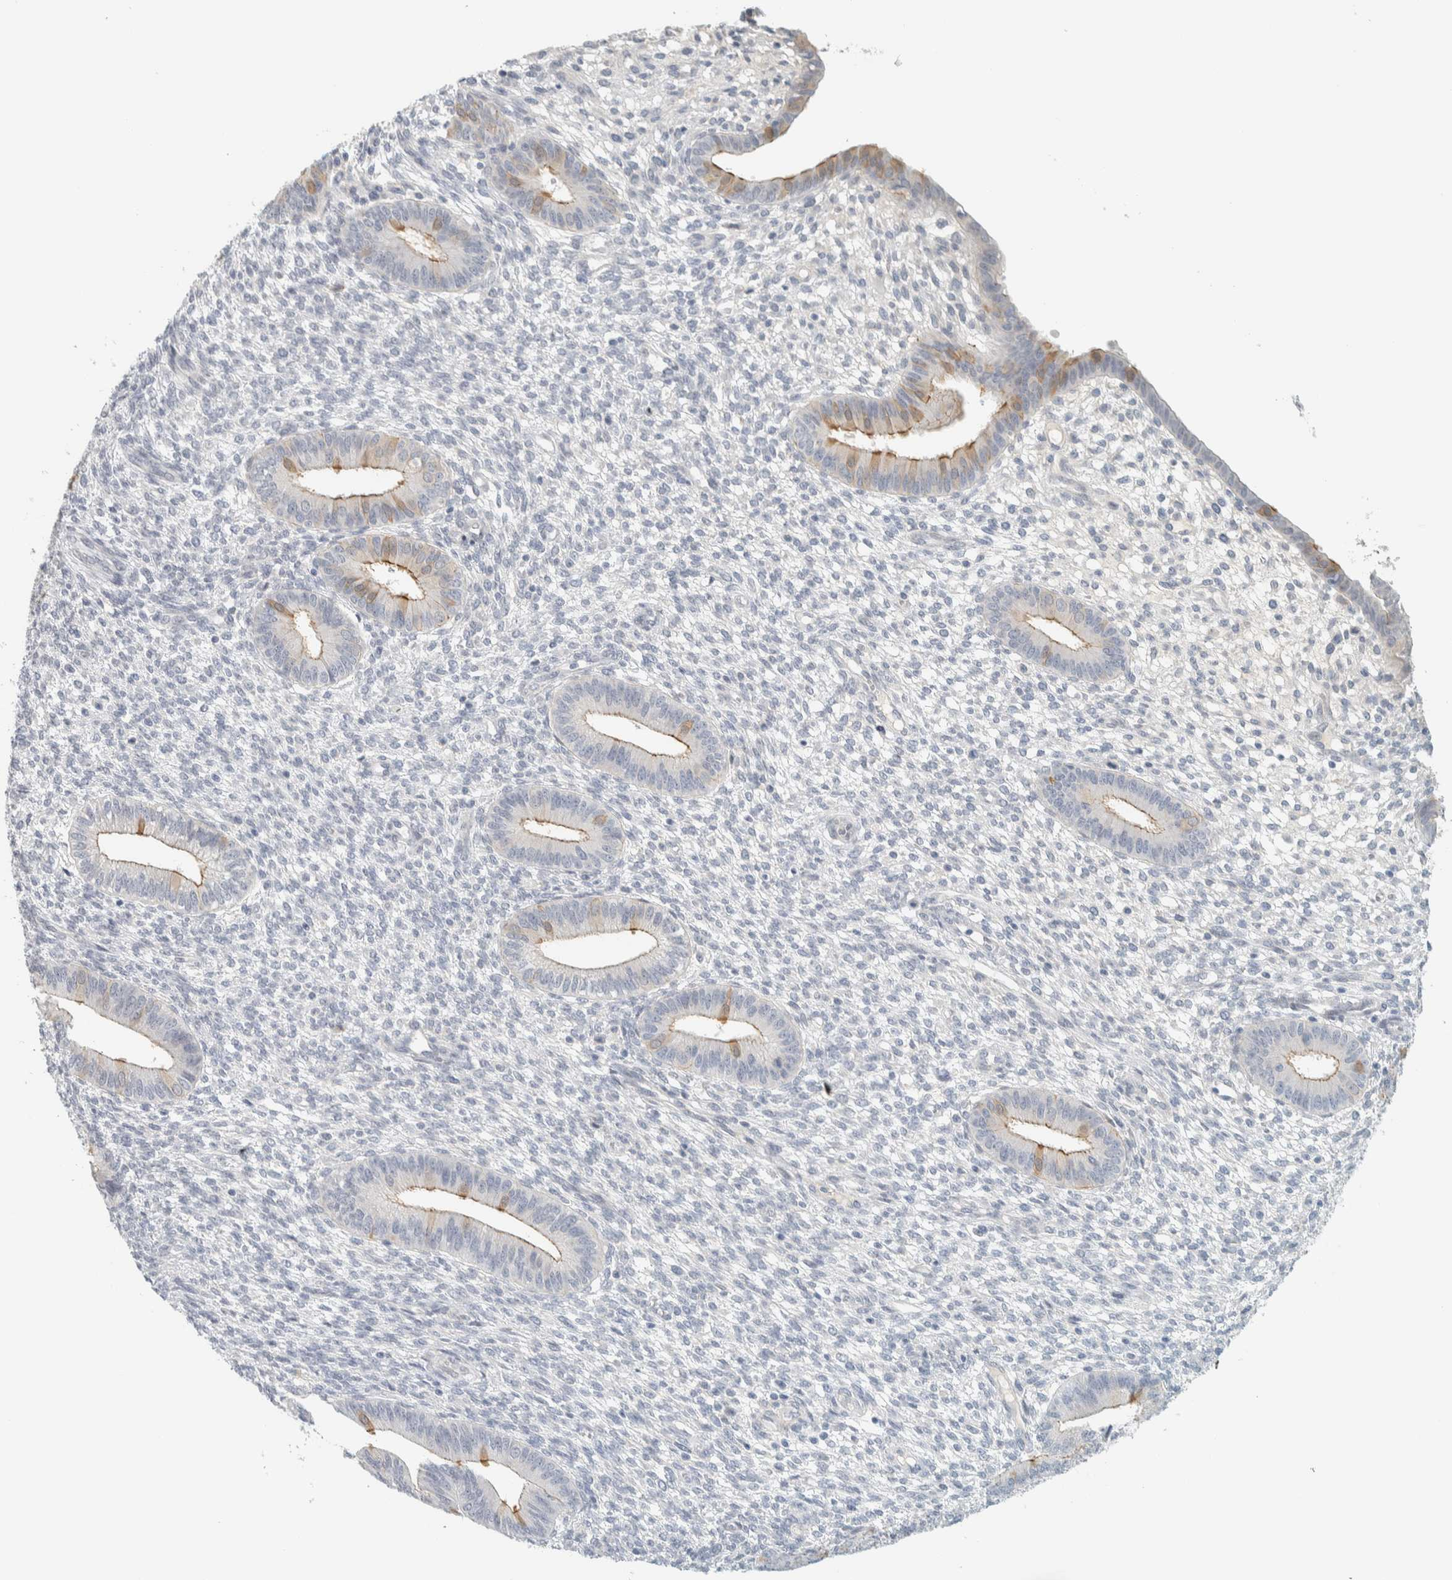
{"staining": {"intensity": "negative", "quantity": "none", "location": "none"}, "tissue": "endometrium", "cell_type": "Cells in endometrial stroma", "image_type": "normal", "snomed": [{"axis": "morphology", "description": "Normal tissue, NOS"}, {"axis": "topography", "description": "Endometrium"}], "caption": "Immunohistochemical staining of benign human endometrium demonstrates no significant expression in cells in endometrial stroma.", "gene": "C1QTNF12", "patient": {"sex": "female", "age": 46}}